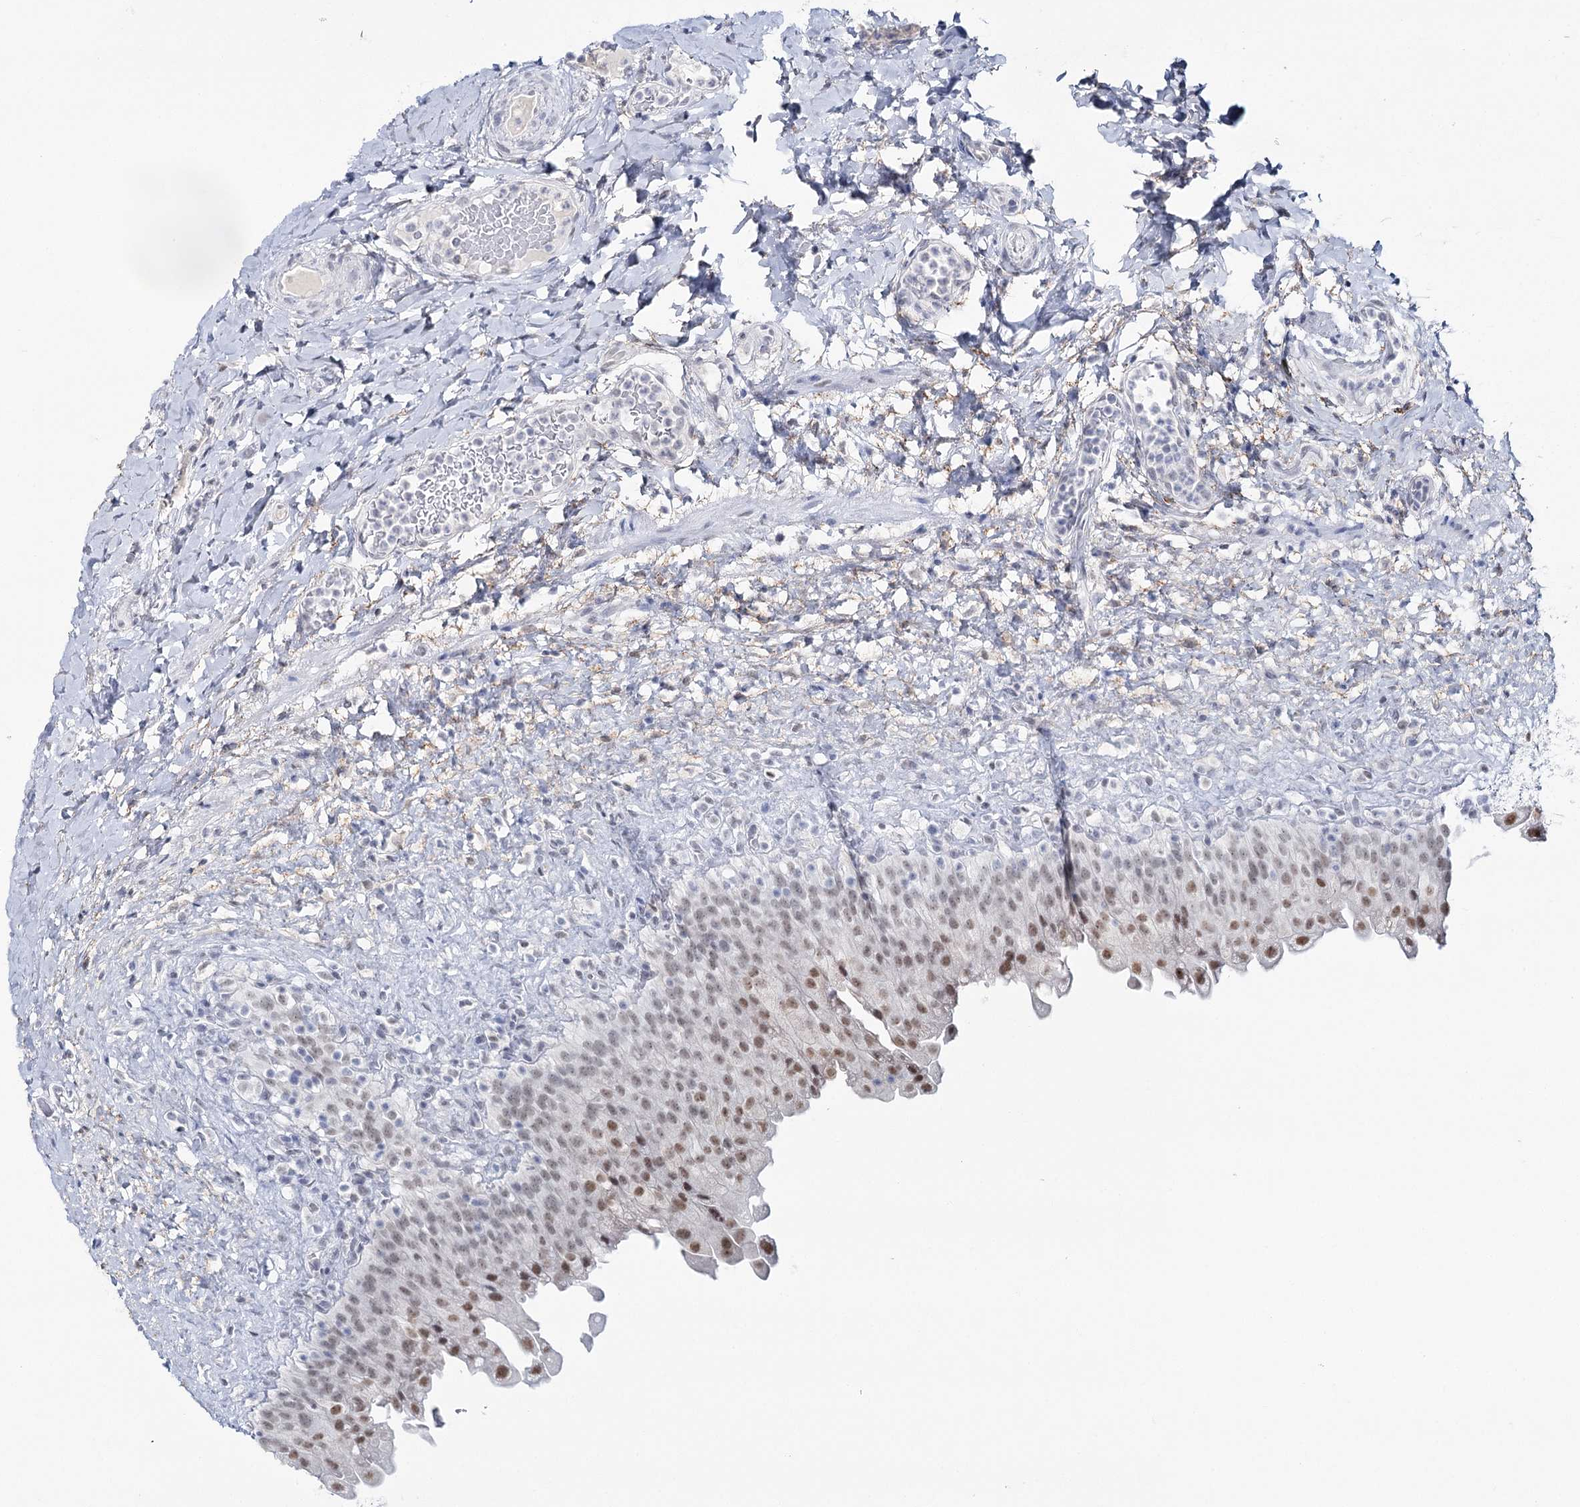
{"staining": {"intensity": "moderate", "quantity": "25%-75%", "location": "nuclear"}, "tissue": "urinary bladder", "cell_type": "Urothelial cells", "image_type": "normal", "snomed": [{"axis": "morphology", "description": "Normal tissue, NOS"}, {"axis": "topography", "description": "Urinary bladder"}], "caption": "Unremarkable urinary bladder was stained to show a protein in brown. There is medium levels of moderate nuclear staining in about 25%-75% of urothelial cells. The protein of interest is stained brown, and the nuclei are stained in blue (DAB (3,3'-diaminobenzidine) IHC with brightfield microscopy, high magnification).", "gene": "ZC3H8", "patient": {"sex": "female", "age": 27}}